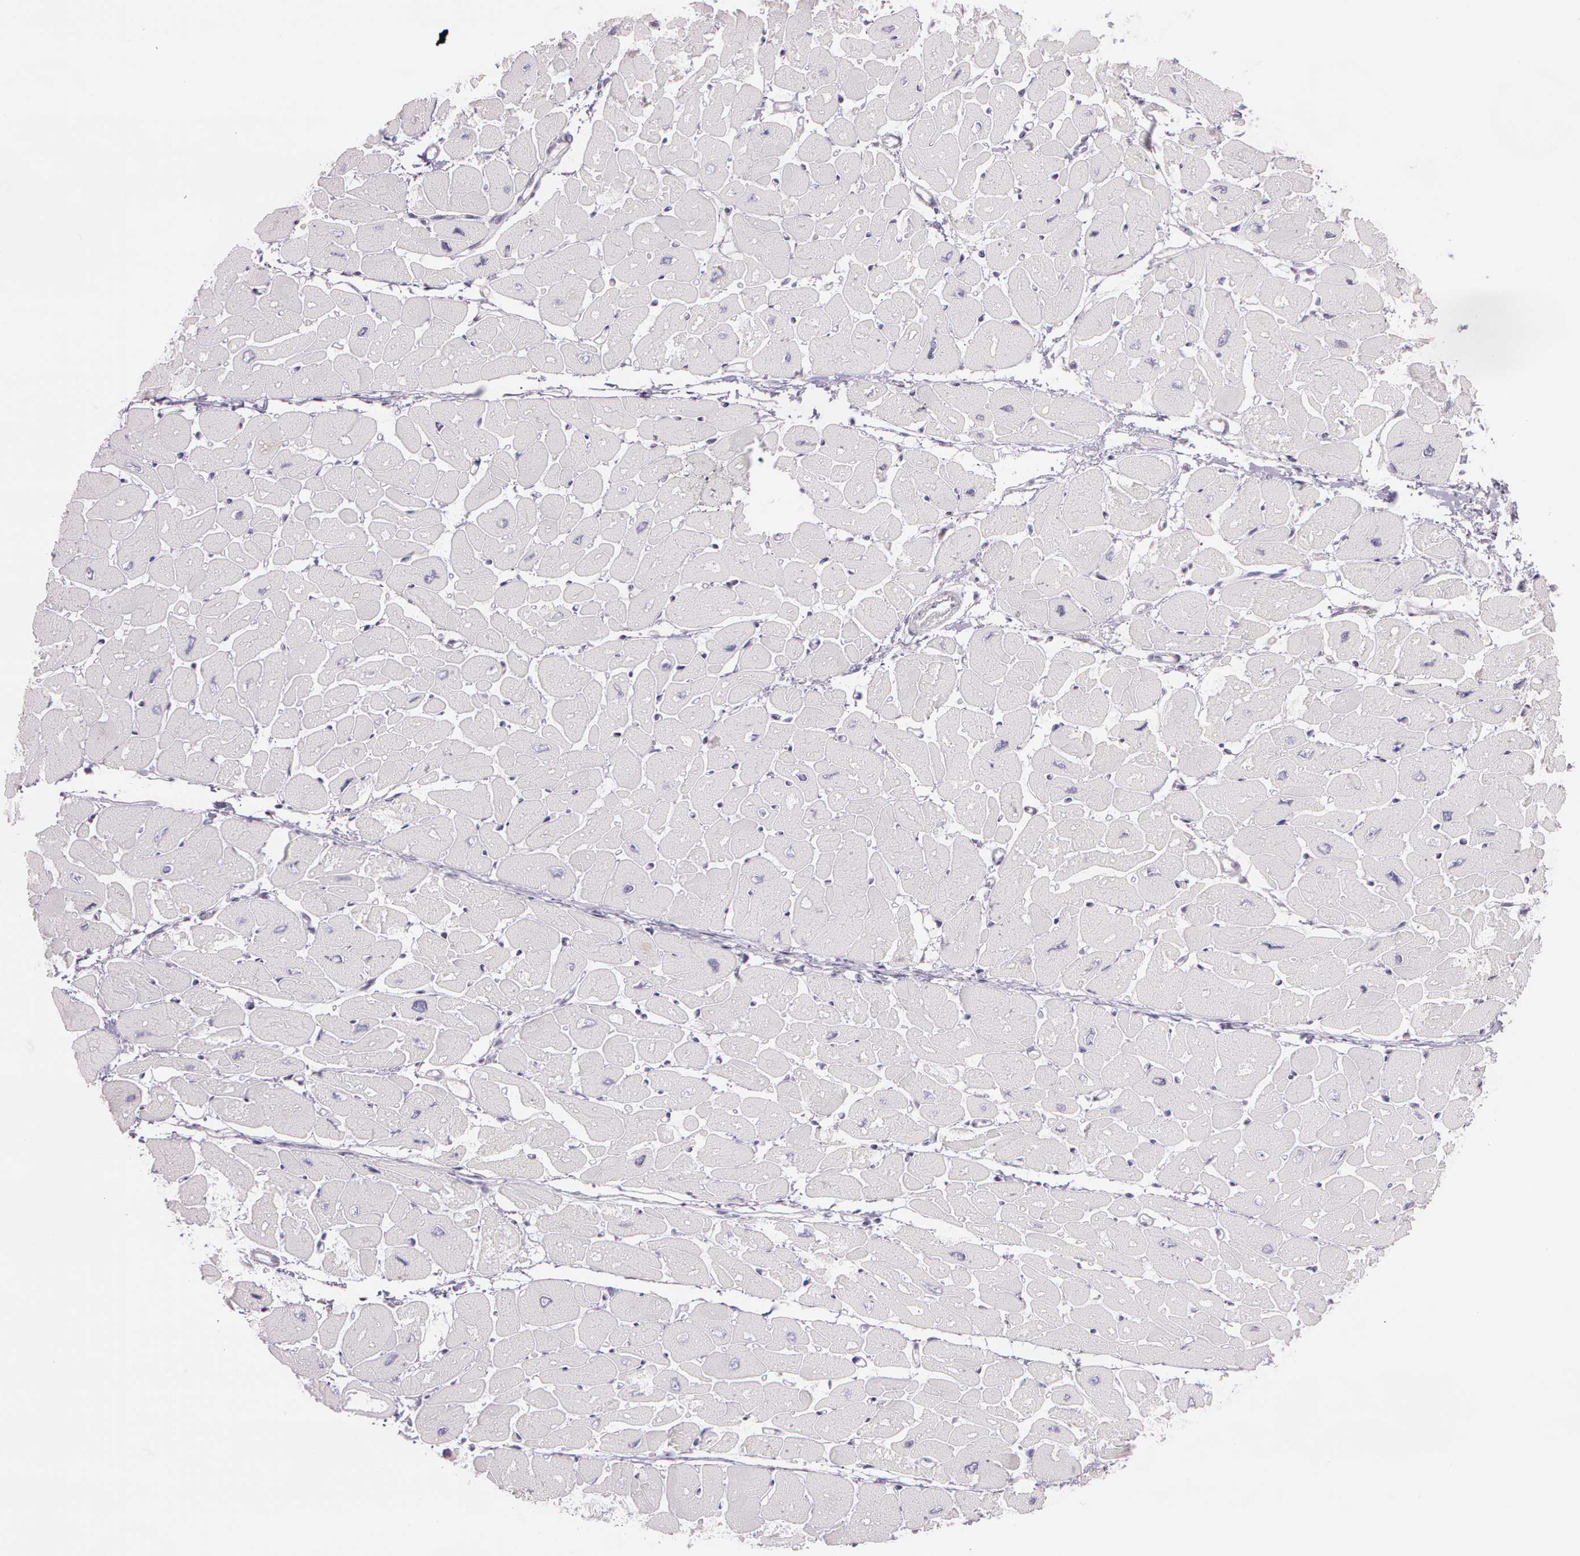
{"staining": {"intensity": "negative", "quantity": "none", "location": "none"}, "tissue": "heart muscle", "cell_type": "Cardiomyocytes", "image_type": "normal", "snomed": [{"axis": "morphology", "description": "Normal tissue, NOS"}, {"axis": "topography", "description": "Heart"}], "caption": "This is an immunohistochemistry (IHC) histopathology image of benign human heart muscle. There is no staining in cardiomyocytes.", "gene": "OTC", "patient": {"sex": "female", "age": 54}}